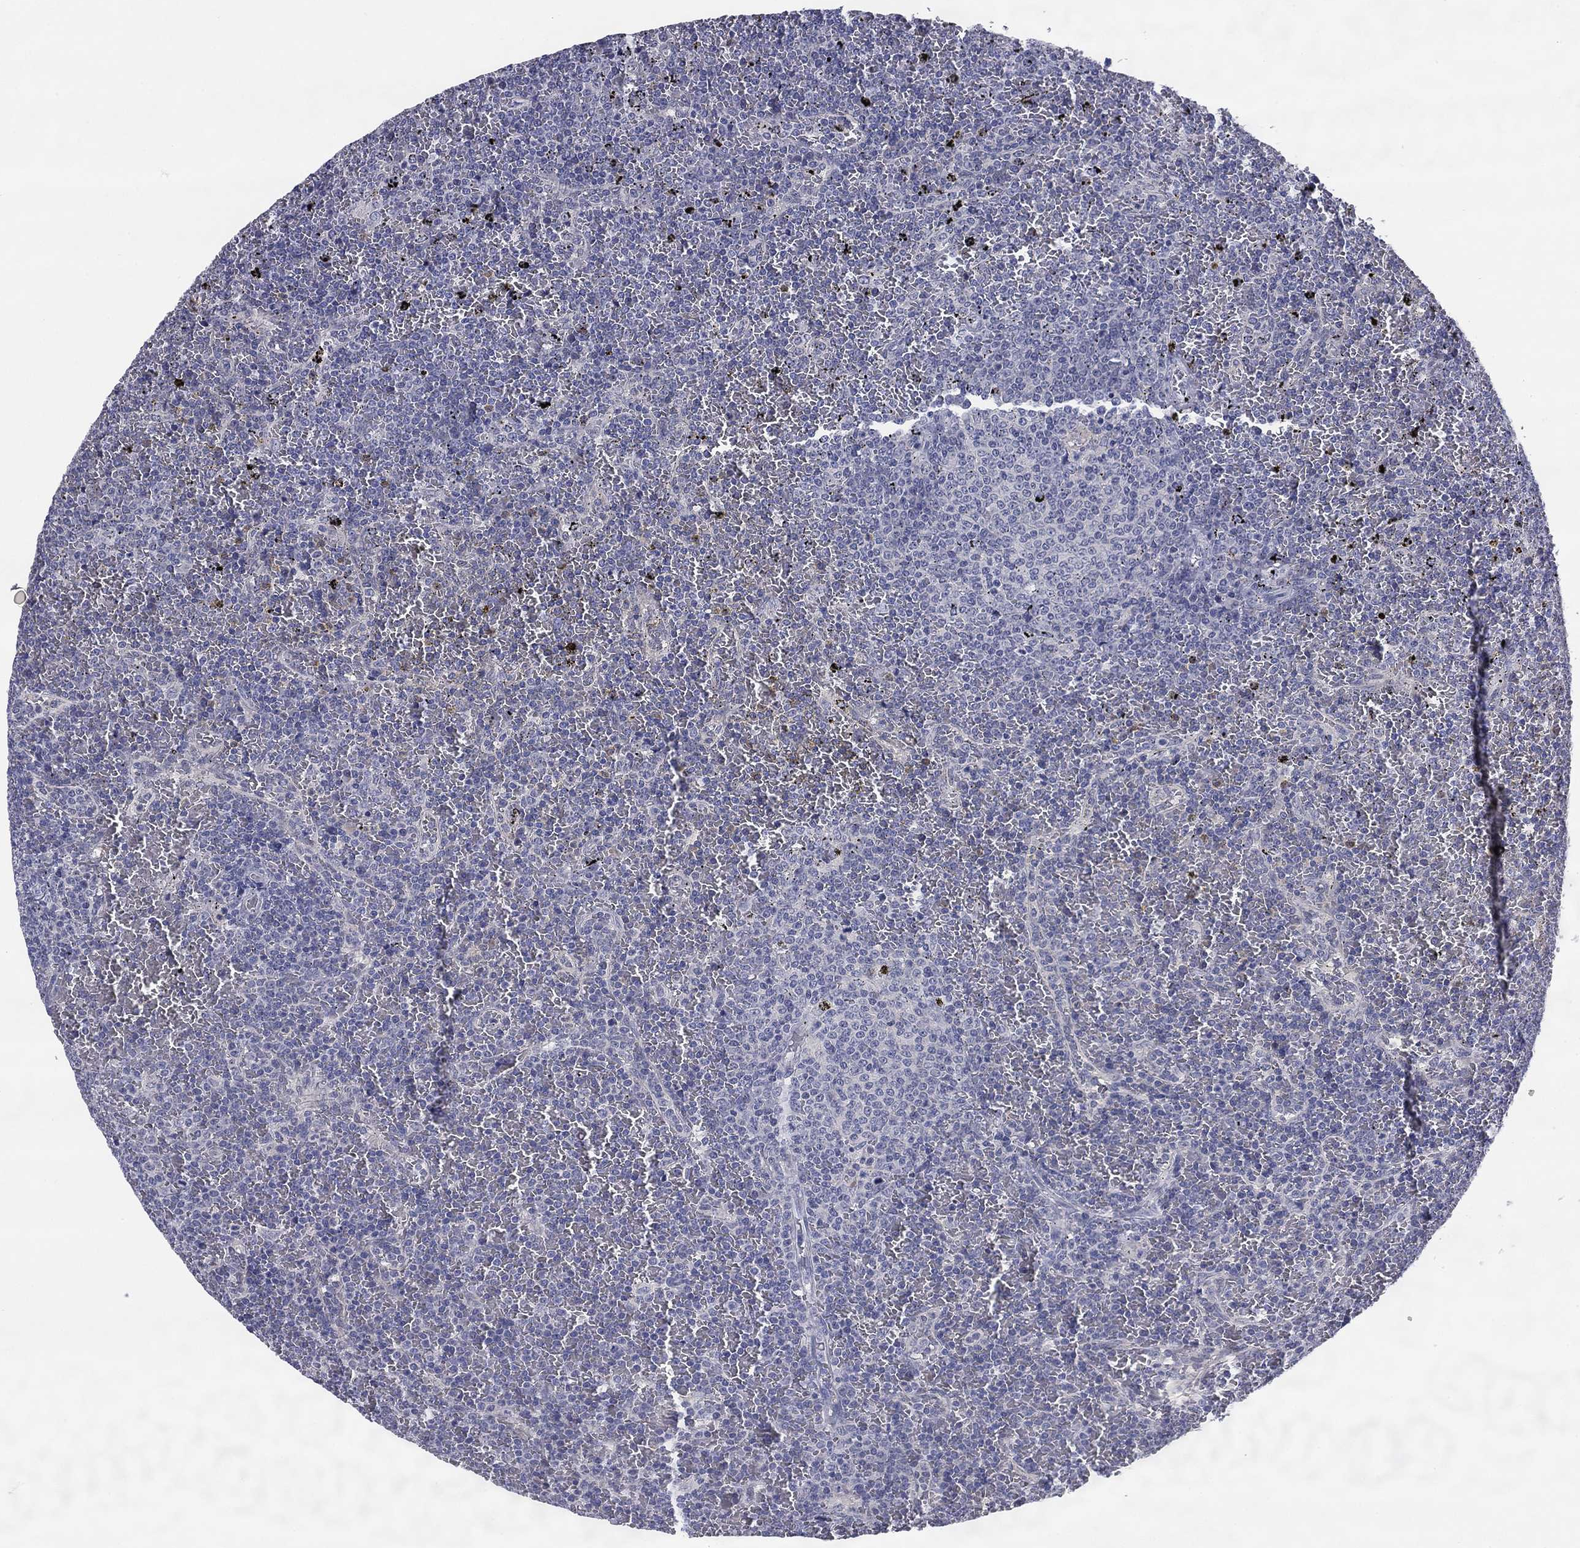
{"staining": {"intensity": "negative", "quantity": "none", "location": "none"}, "tissue": "lymphoma", "cell_type": "Tumor cells", "image_type": "cancer", "snomed": [{"axis": "morphology", "description": "Malignant lymphoma, non-Hodgkin's type, Low grade"}, {"axis": "topography", "description": "Spleen"}], "caption": "IHC of low-grade malignant lymphoma, non-Hodgkin's type shows no expression in tumor cells.", "gene": "REXO5", "patient": {"sex": "female", "age": 77}}